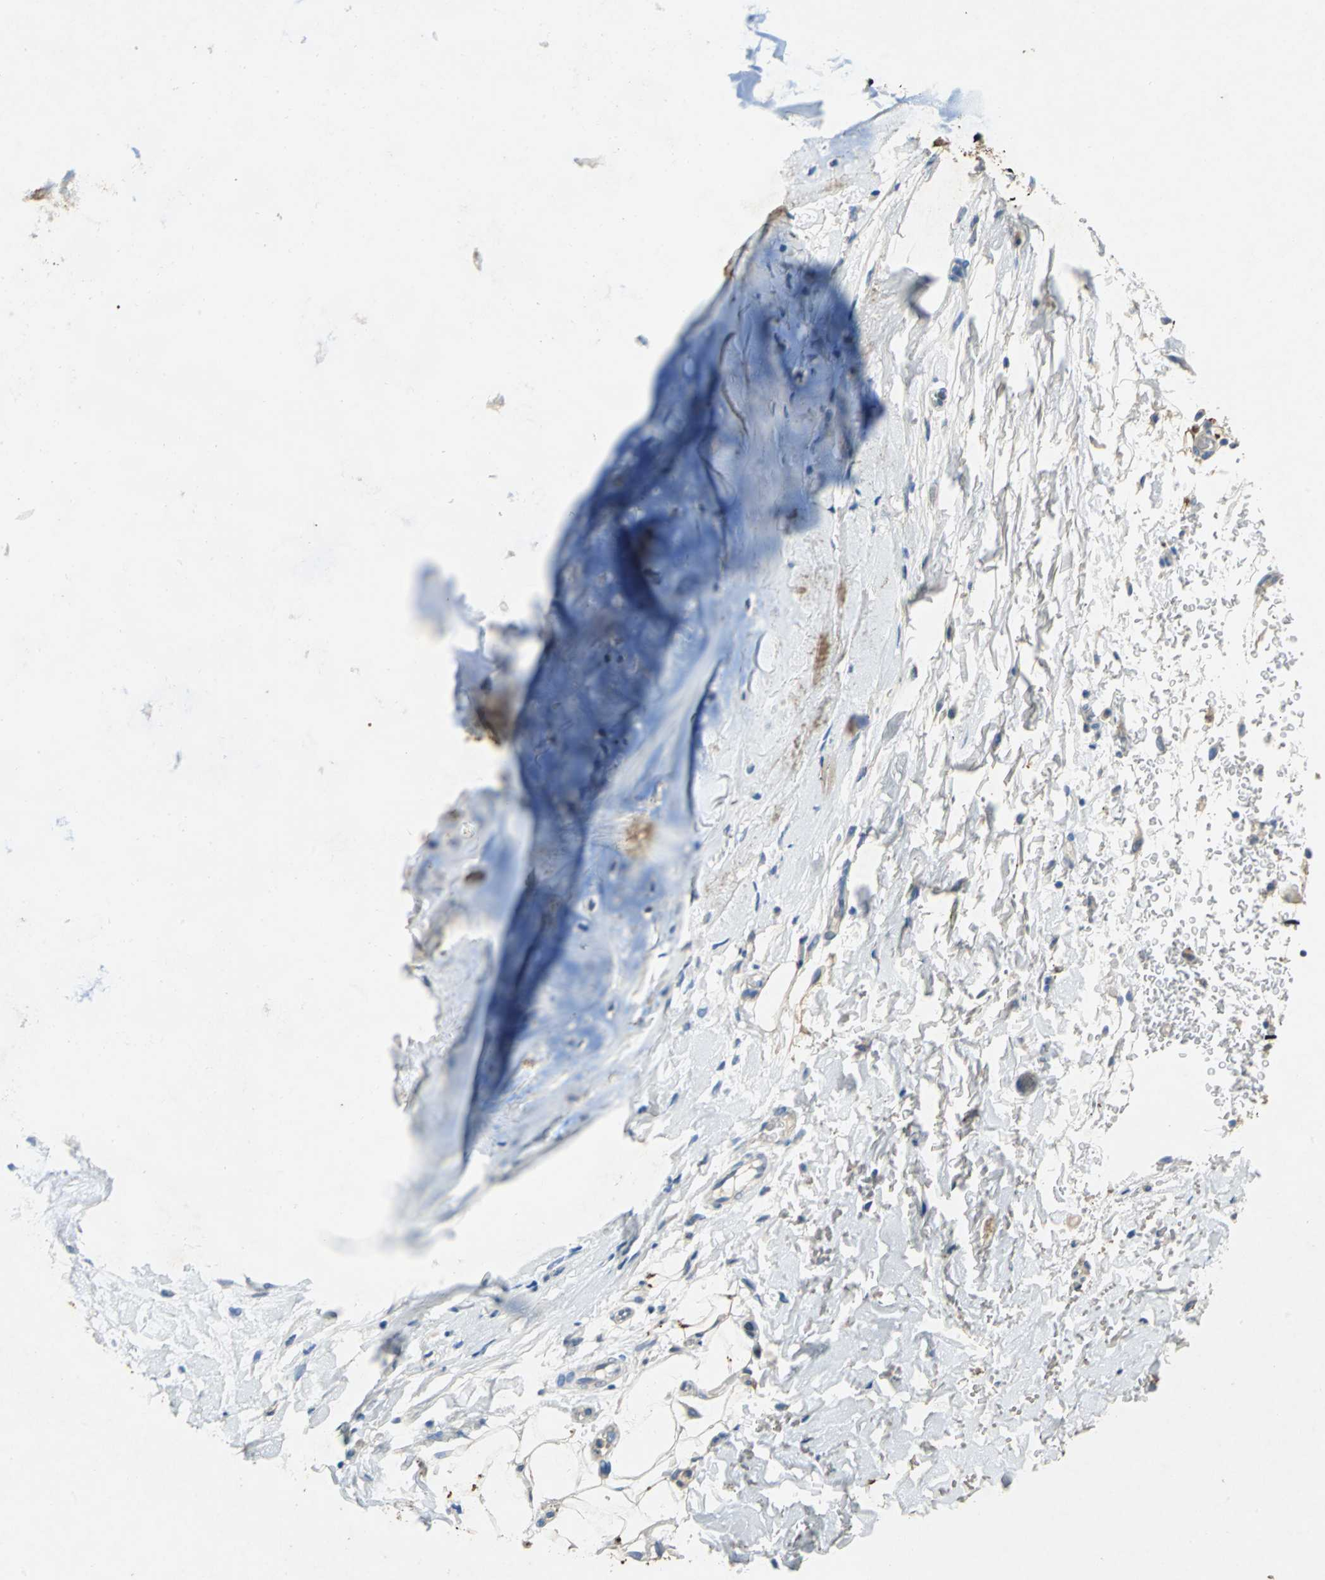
{"staining": {"intensity": "weak", "quantity": "25%-75%", "location": "cytoplasmic/membranous"}, "tissue": "adipose tissue", "cell_type": "Adipocytes", "image_type": "normal", "snomed": [{"axis": "morphology", "description": "Normal tissue, NOS"}, {"axis": "topography", "description": "Cartilage tissue"}, {"axis": "topography", "description": "Bronchus"}], "caption": "Immunohistochemical staining of unremarkable adipose tissue exhibits weak cytoplasmic/membranous protein positivity in approximately 25%-75% of adipocytes.", "gene": "ADAMTS5", "patient": {"sex": "female", "age": 73}}